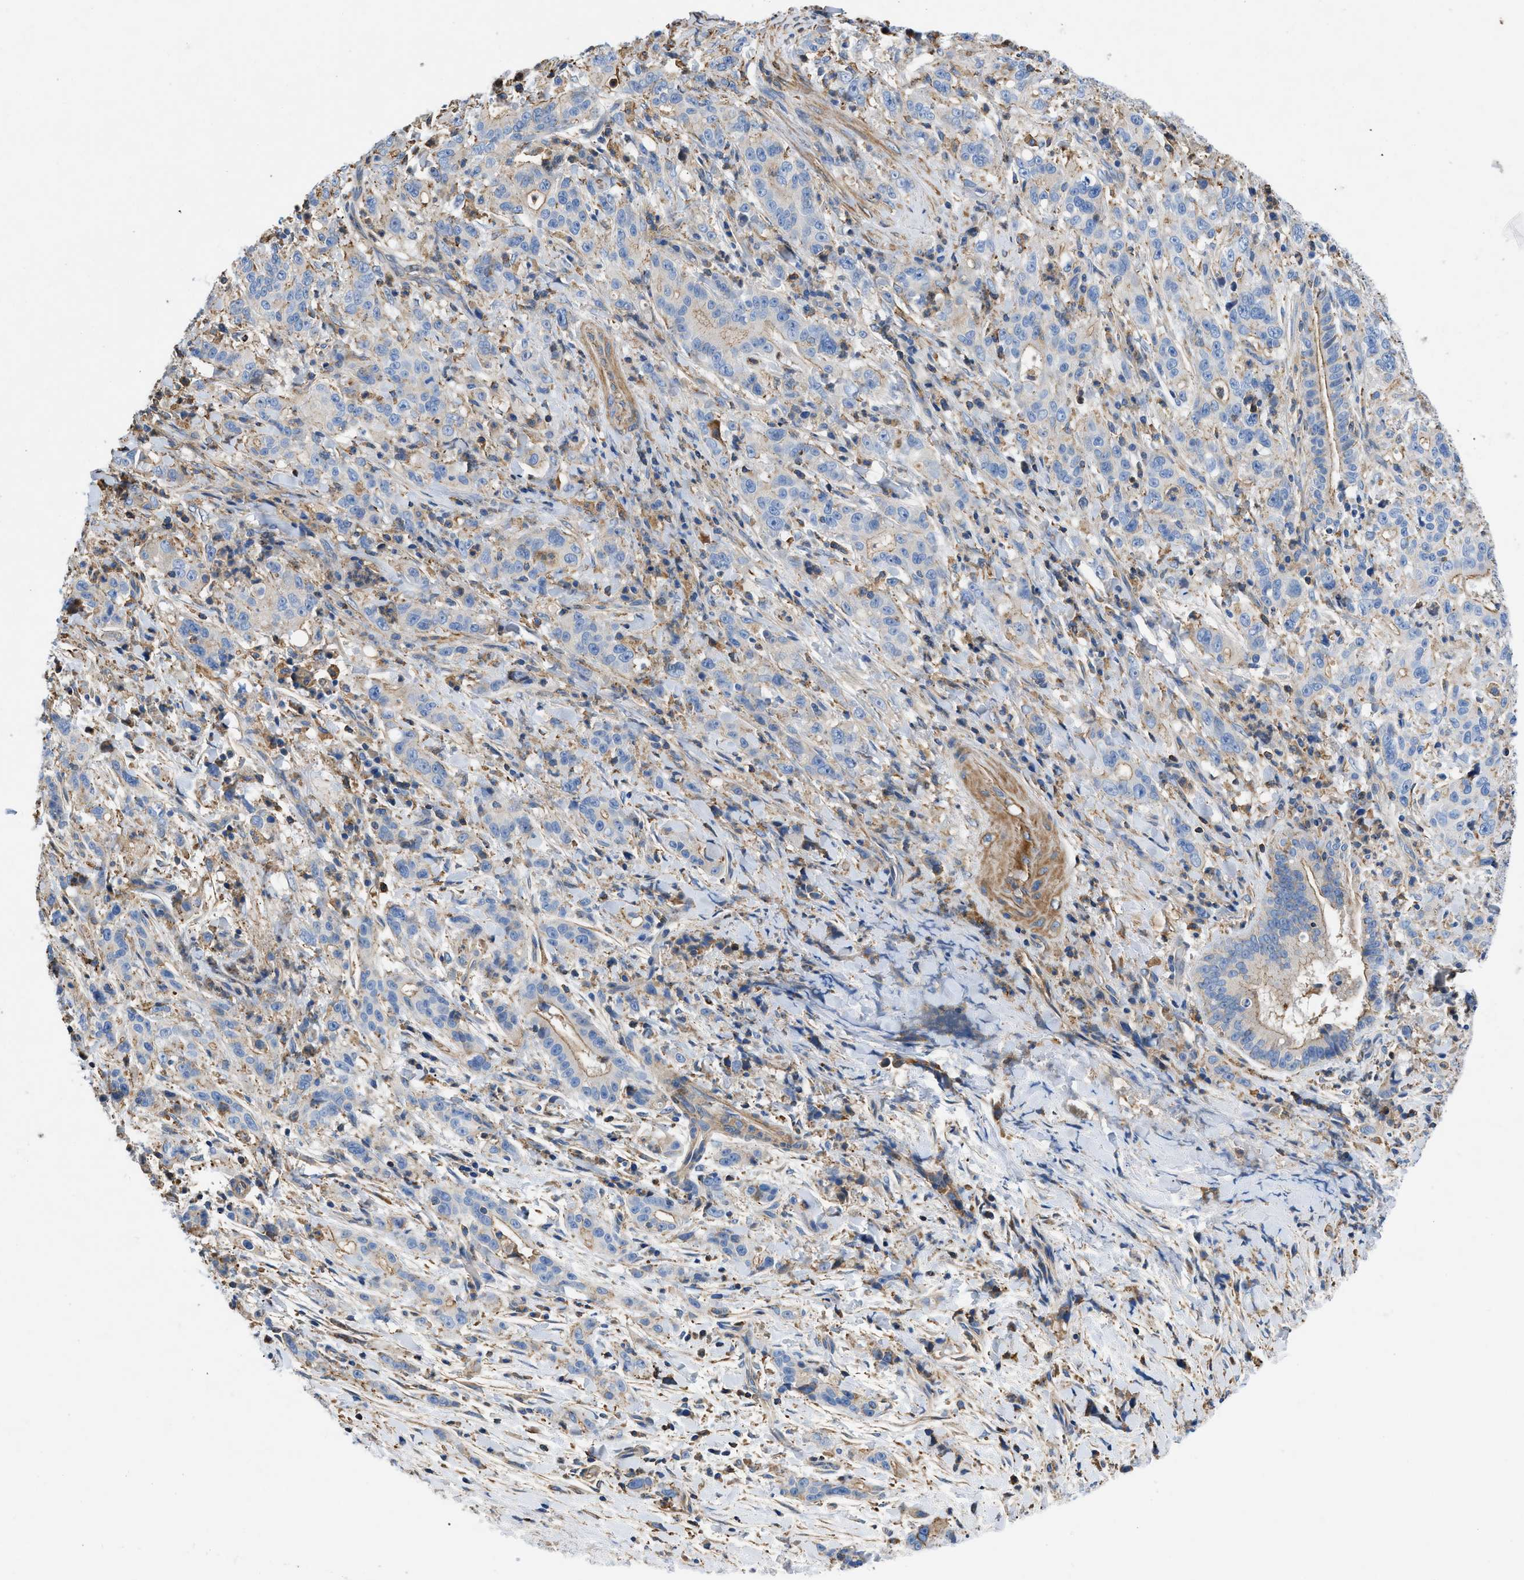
{"staining": {"intensity": "weak", "quantity": "25%-75%", "location": "cytoplasmic/membranous"}, "tissue": "liver cancer", "cell_type": "Tumor cells", "image_type": "cancer", "snomed": [{"axis": "morphology", "description": "Cholangiocarcinoma"}, {"axis": "topography", "description": "Liver"}], "caption": "A low amount of weak cytoplasmic/membranous staining is appreciated in approximately 25%-75% of tumor cells in cholangiocarcinoma (liver) tissue.", "gene": "ATP6V0D1", "patient": {"sex": "female", "age": 38}}